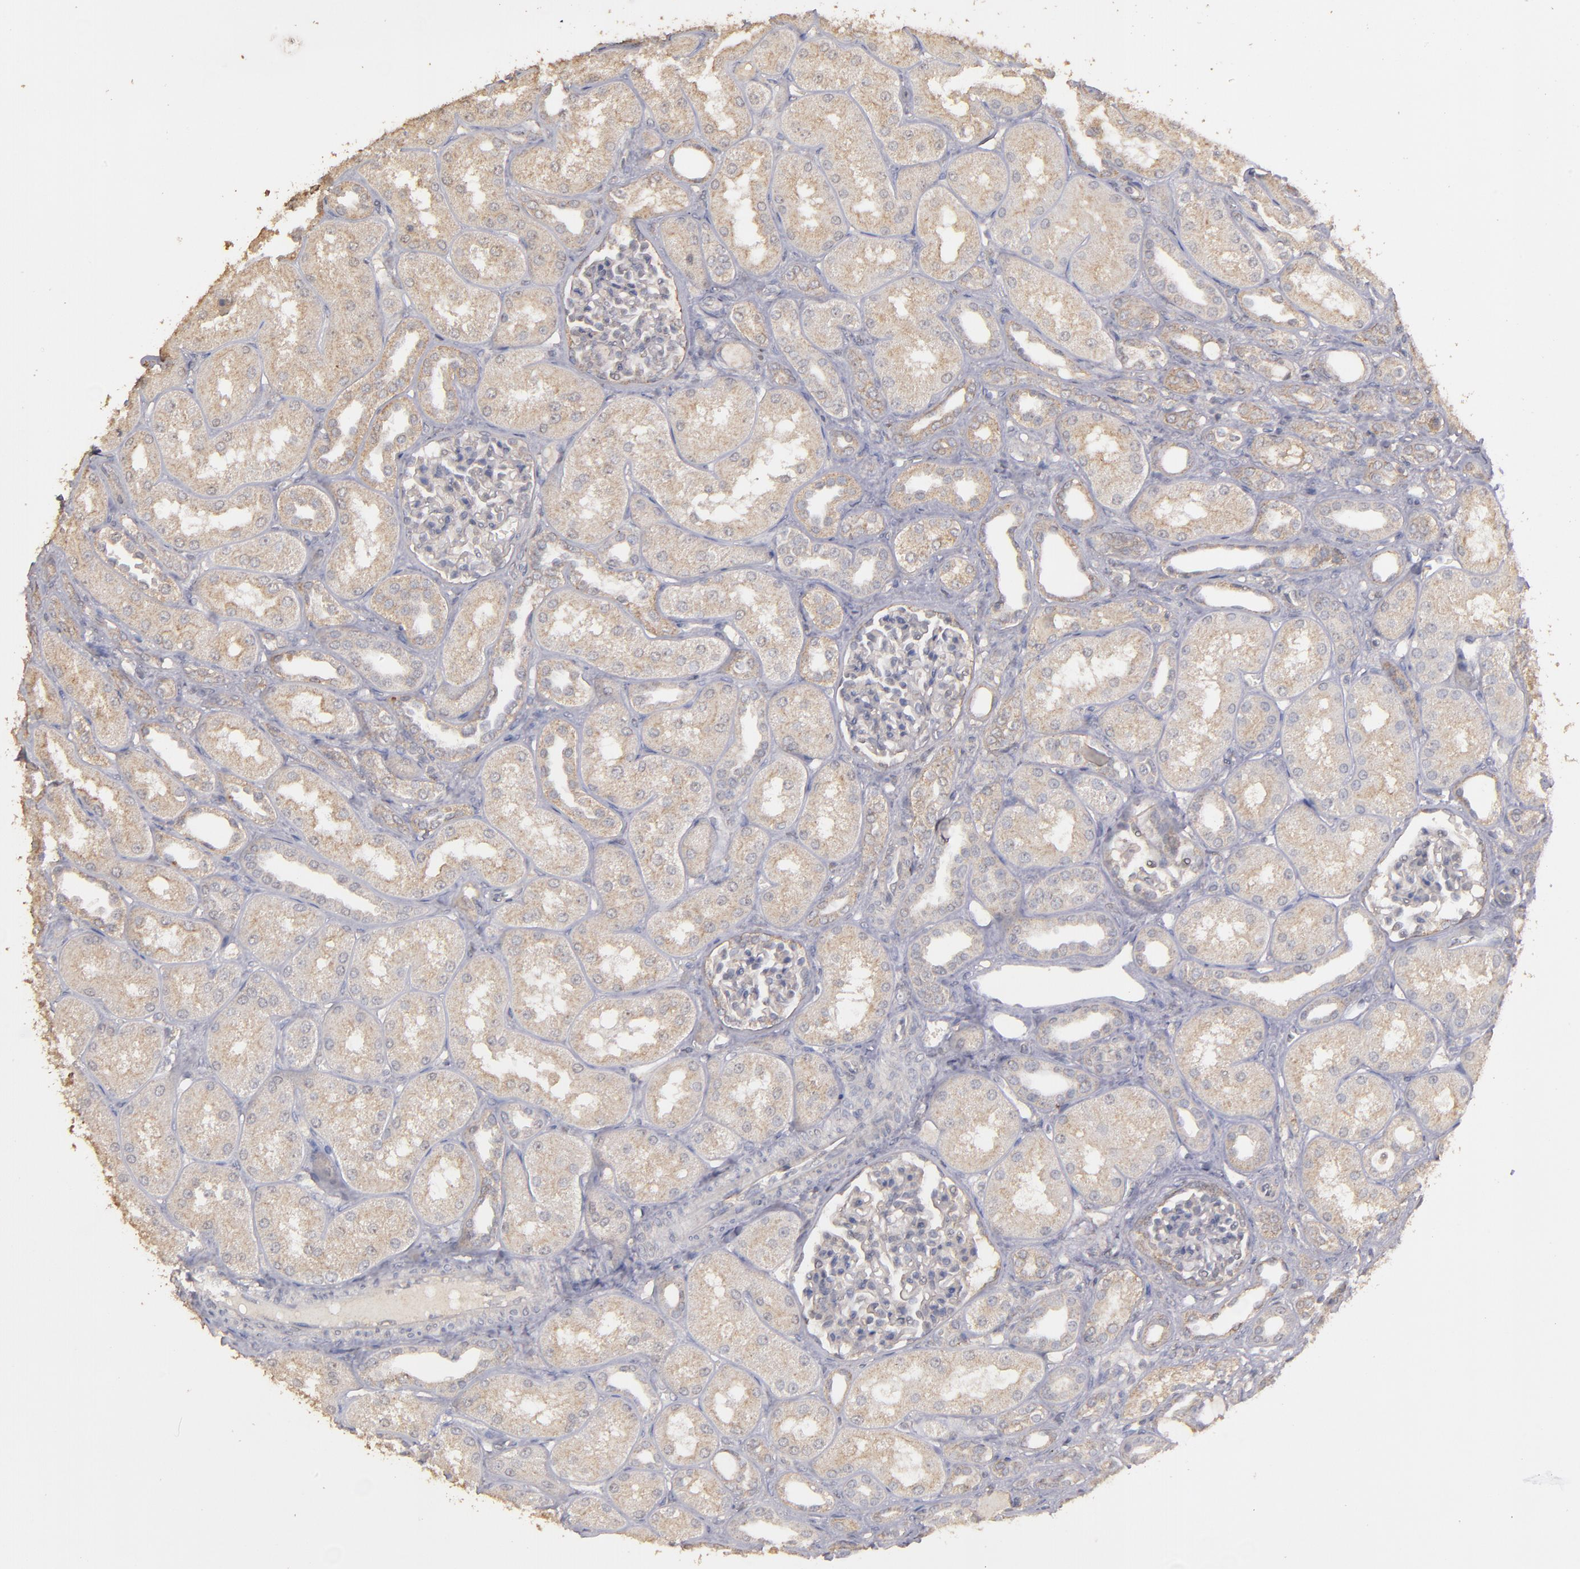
{"staining": {"intensity": "weak", "quantity": "<25%", "location": "cytoplasmic/membranous"}, "tissue": "kidney", "cell_type": "Cells in glomeruli", "image_type": "normal", "snomed": [{"axis": "morphology", "description": "Normal tissue, NOS"}, {"axis": "topography", "description": "Kidney"}], "caption": "Protein analysis of normal kidney displays no significant staining in cells in glomeruli.", "gene": "FAT1", "patient": {"sex": "male", "age": 7}}